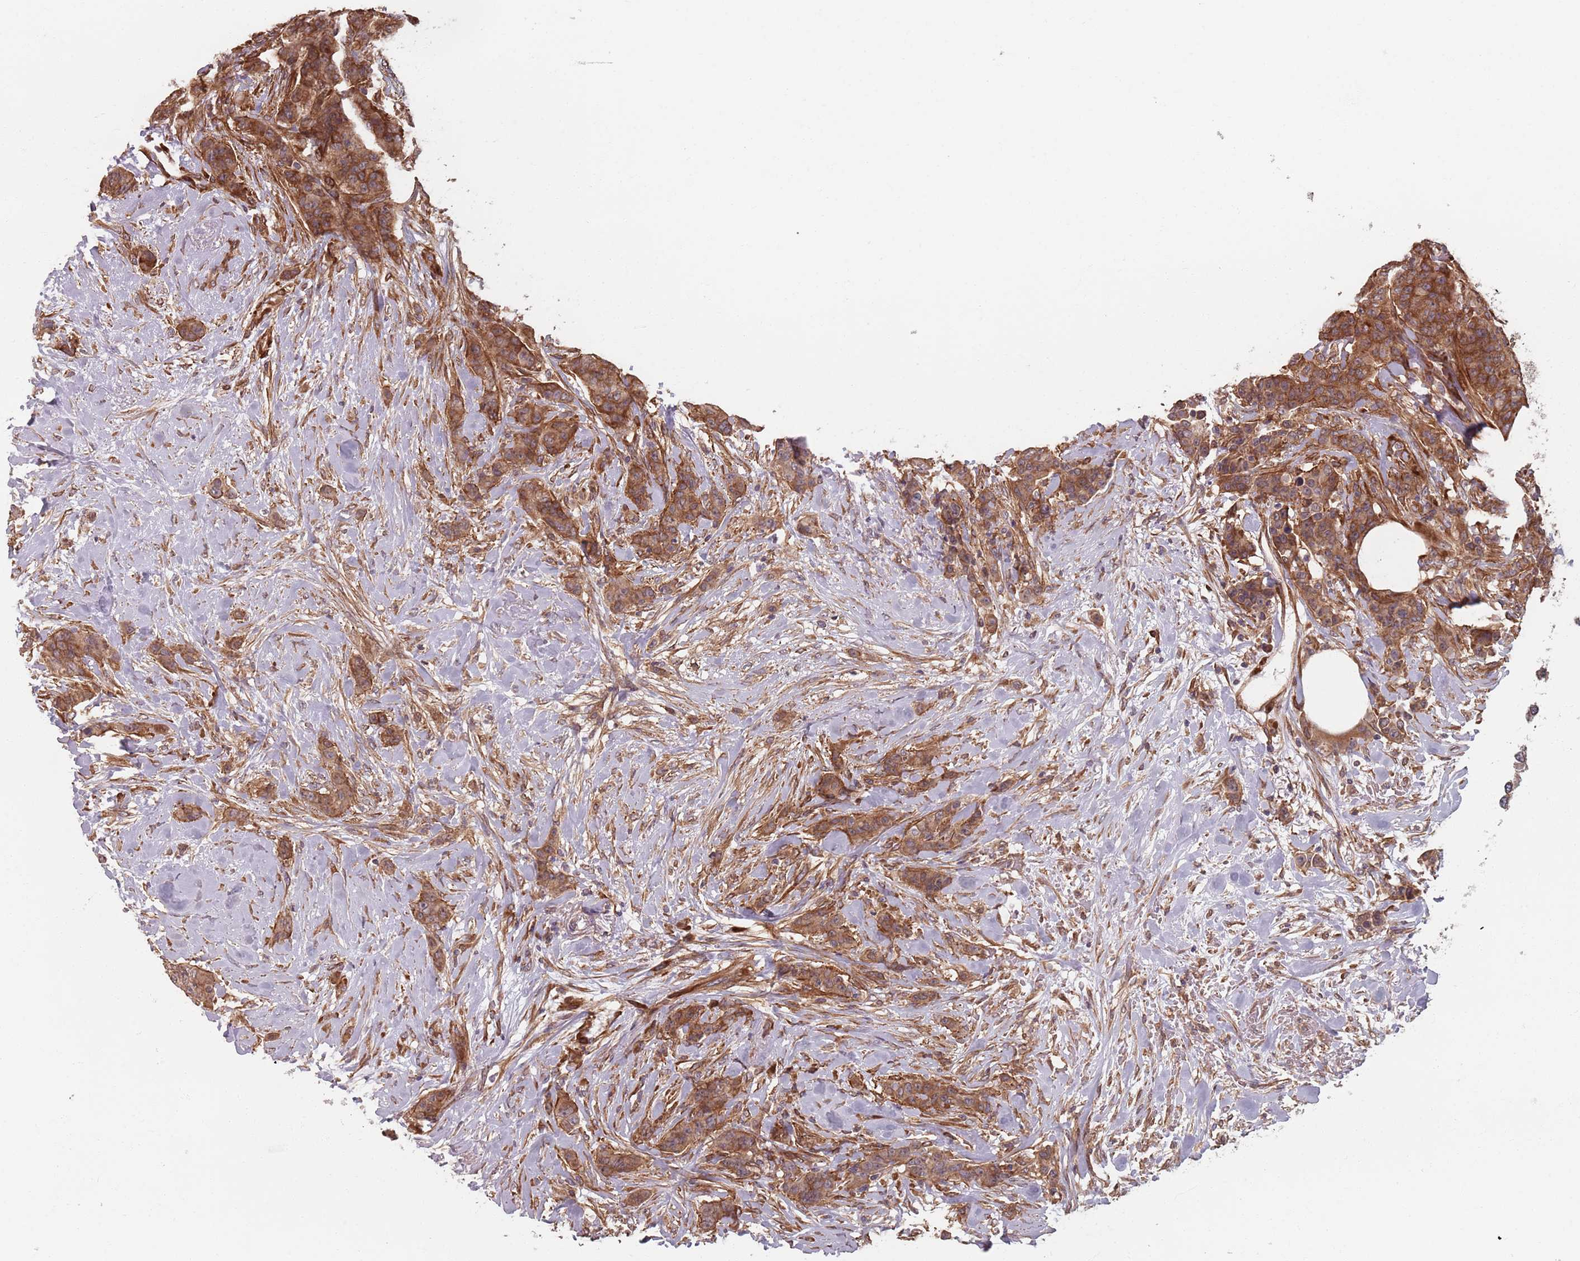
{"staining": {"intensity": "moderate", "quantity": ">75%", "location": "cytoplasmic/membranous"}, "tissue": "breast cancer", "cell_type": "Tumor cells", "image_type": "cancer", "snomed": [{"axis": "morphology", "description": "Duct carcinoma"}, {"axis": "topography", "description": "Breast"}], "caption": "Protein staining of breast invasive ductal carcinoma tissue demonstrates moderate cytoplasmic/membranous staining in approximately >75% of tumor cells.", "gene": "NOTCH3", "patient": {"sex": "female", "age": 40}}